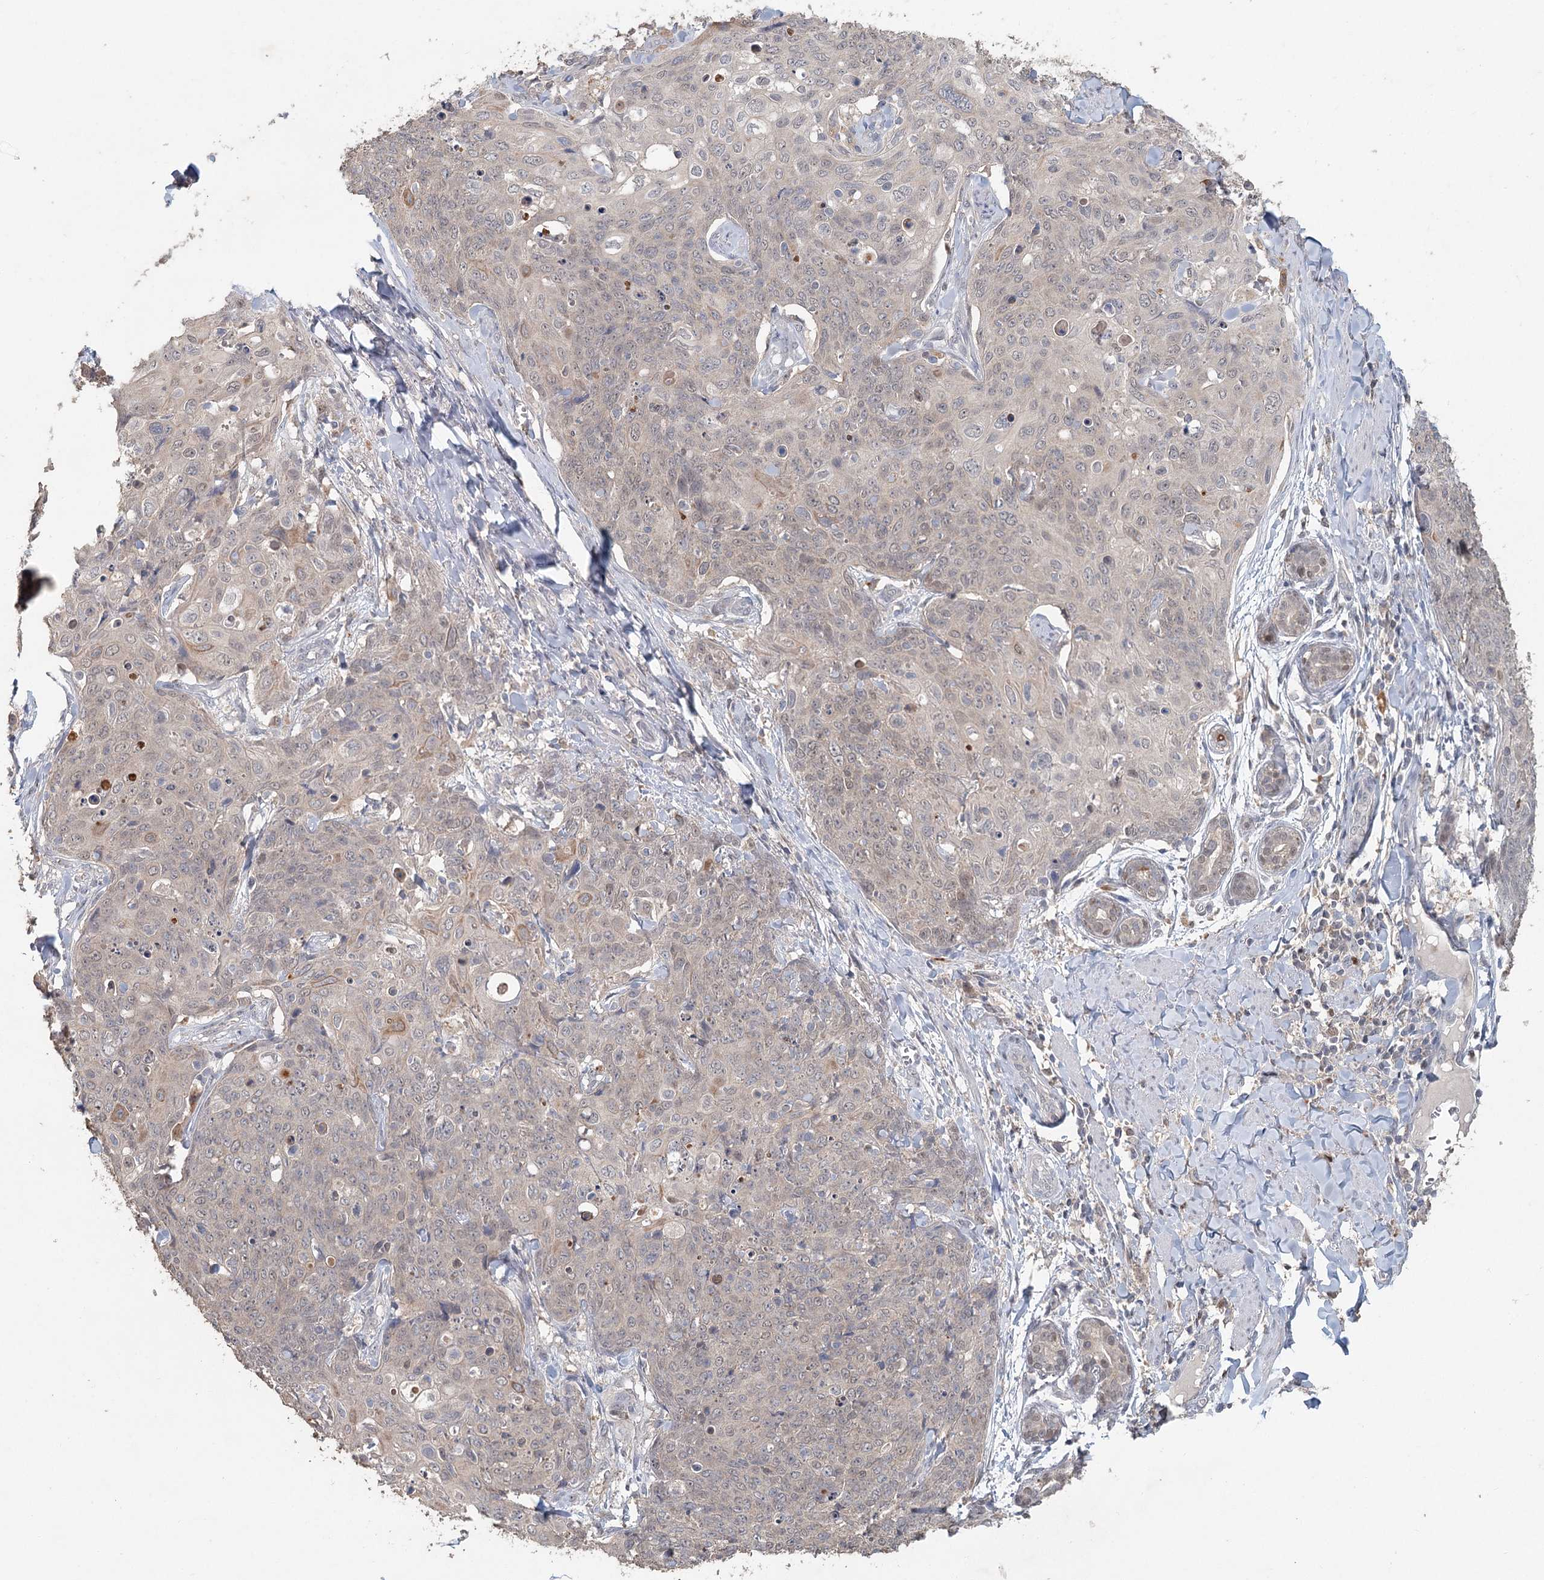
{"staining": {"intensity": "negative", "quantity": "none", "location": "none"}, "tissue": "skin cancer", "cell_type": "Tumor cells", "image_type": "cancer", "snomed": [{"axis": "morphology", "description": "Squamous cell carcinoma, NOS"}, {"axis": "topography", "description": "Skin"}, {"axis": "topography", "description": "Vulva"}], "caption": "Human squamous cell carcinoma (skin) stained for a protein using immunohistochemistry (IHC) exhibits no positivity in tumor cells.", "gene": "ADK", "patient": {"sex": "female", "age": 85}}